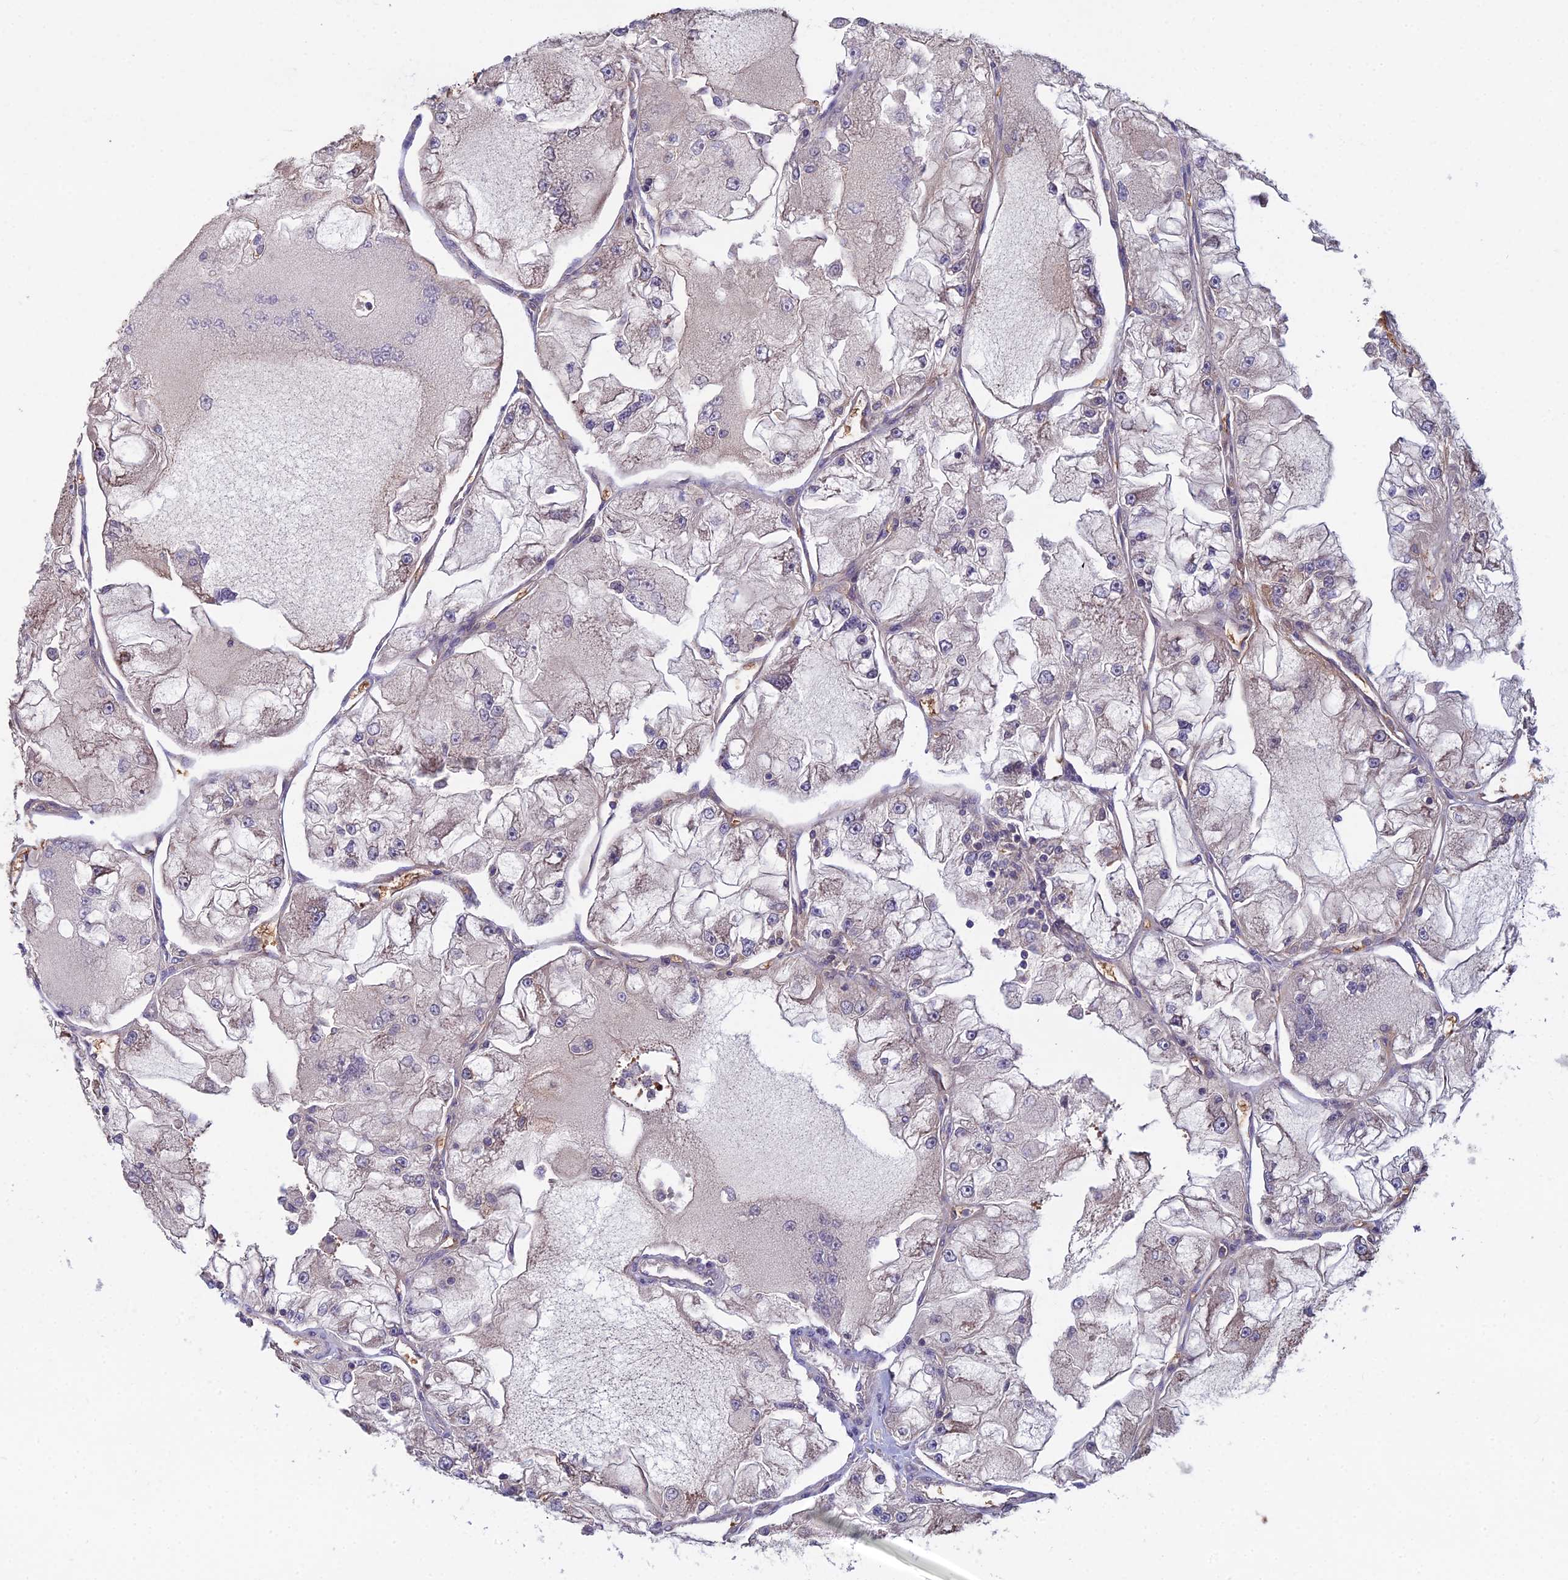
{"staining": {"intensity": "negative", "quantity": "none", "location": "none"}, "tissue": "renal cancer", "cell_type": "Tumor cells", "image_type": "cancer", "snomed": [{"axis": "morphology", "description": "Adenocarcinoma, NOS"}, {"axis": "topography", "description": "Kidney"}], "caption": "Protein analysis of adenocarcinoma (renal) shows no significant staining in tumor cells.", "gene": "GALR2", "patient": {"sex": "female", "age": 72}}